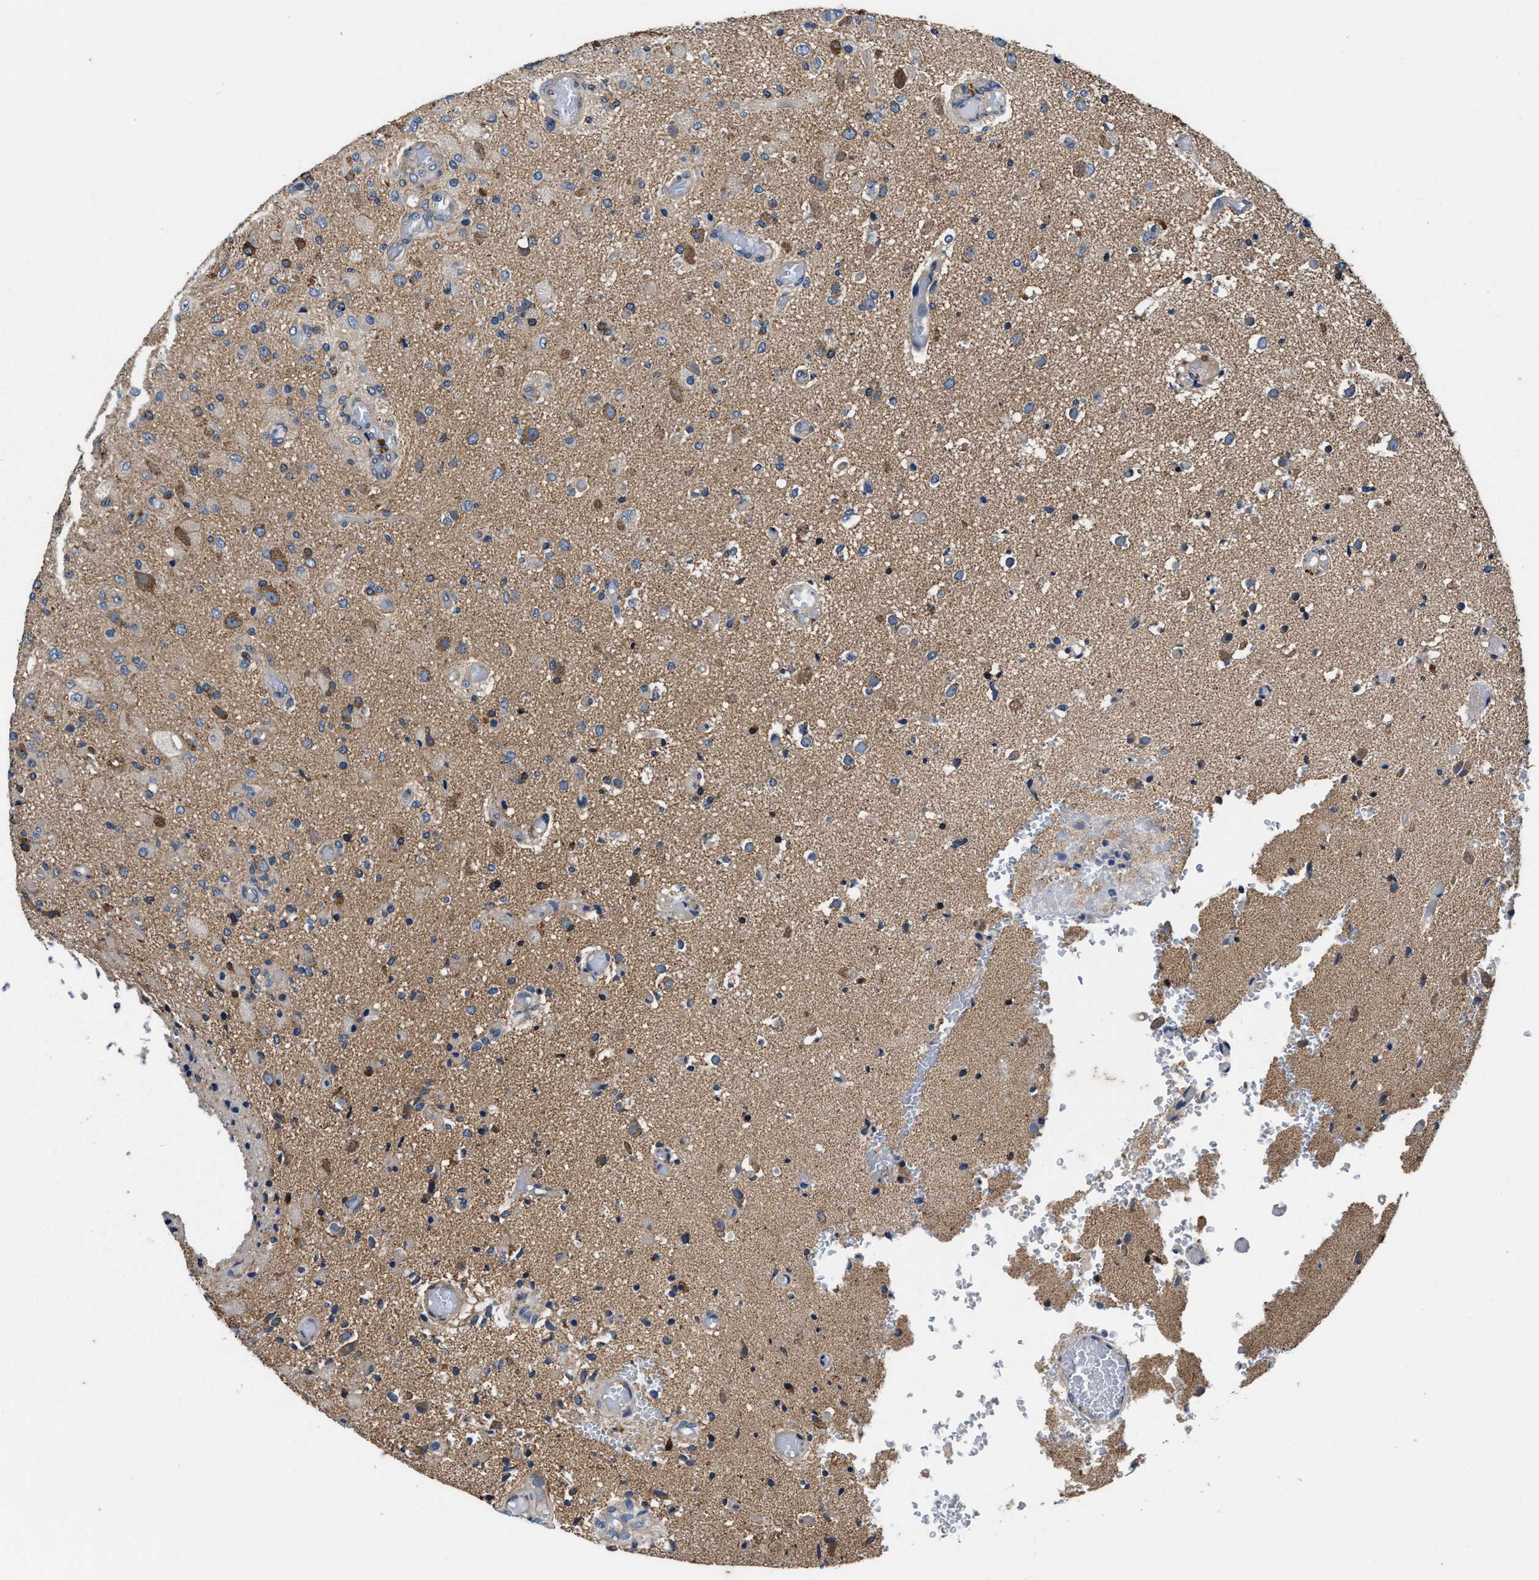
{"staining": {"intensity": "weak", "quantity": "25%-75%", "location": "cytoplasmic/membranous"}, "tissue": "glioma", "cell_type": "Tumor cells", "image_type": "cancer", "snomed": [{"axis": "morphology", "description": "Normal tissue, NOS"}, {"axis": "morphology", "description": "Glioma, malignant, High grade"}, {"axis": "topography", "description": "Cerebral cortex"}], "caption": "Malignant high-grade glioma stained with DAB IHC reveals low levels of weak cytoplasmic/membranous staining in approximately 25%-75% of tumor cells.", "gene": "PPP1R9B", "patient": {"sex": "male", "age": 77}}